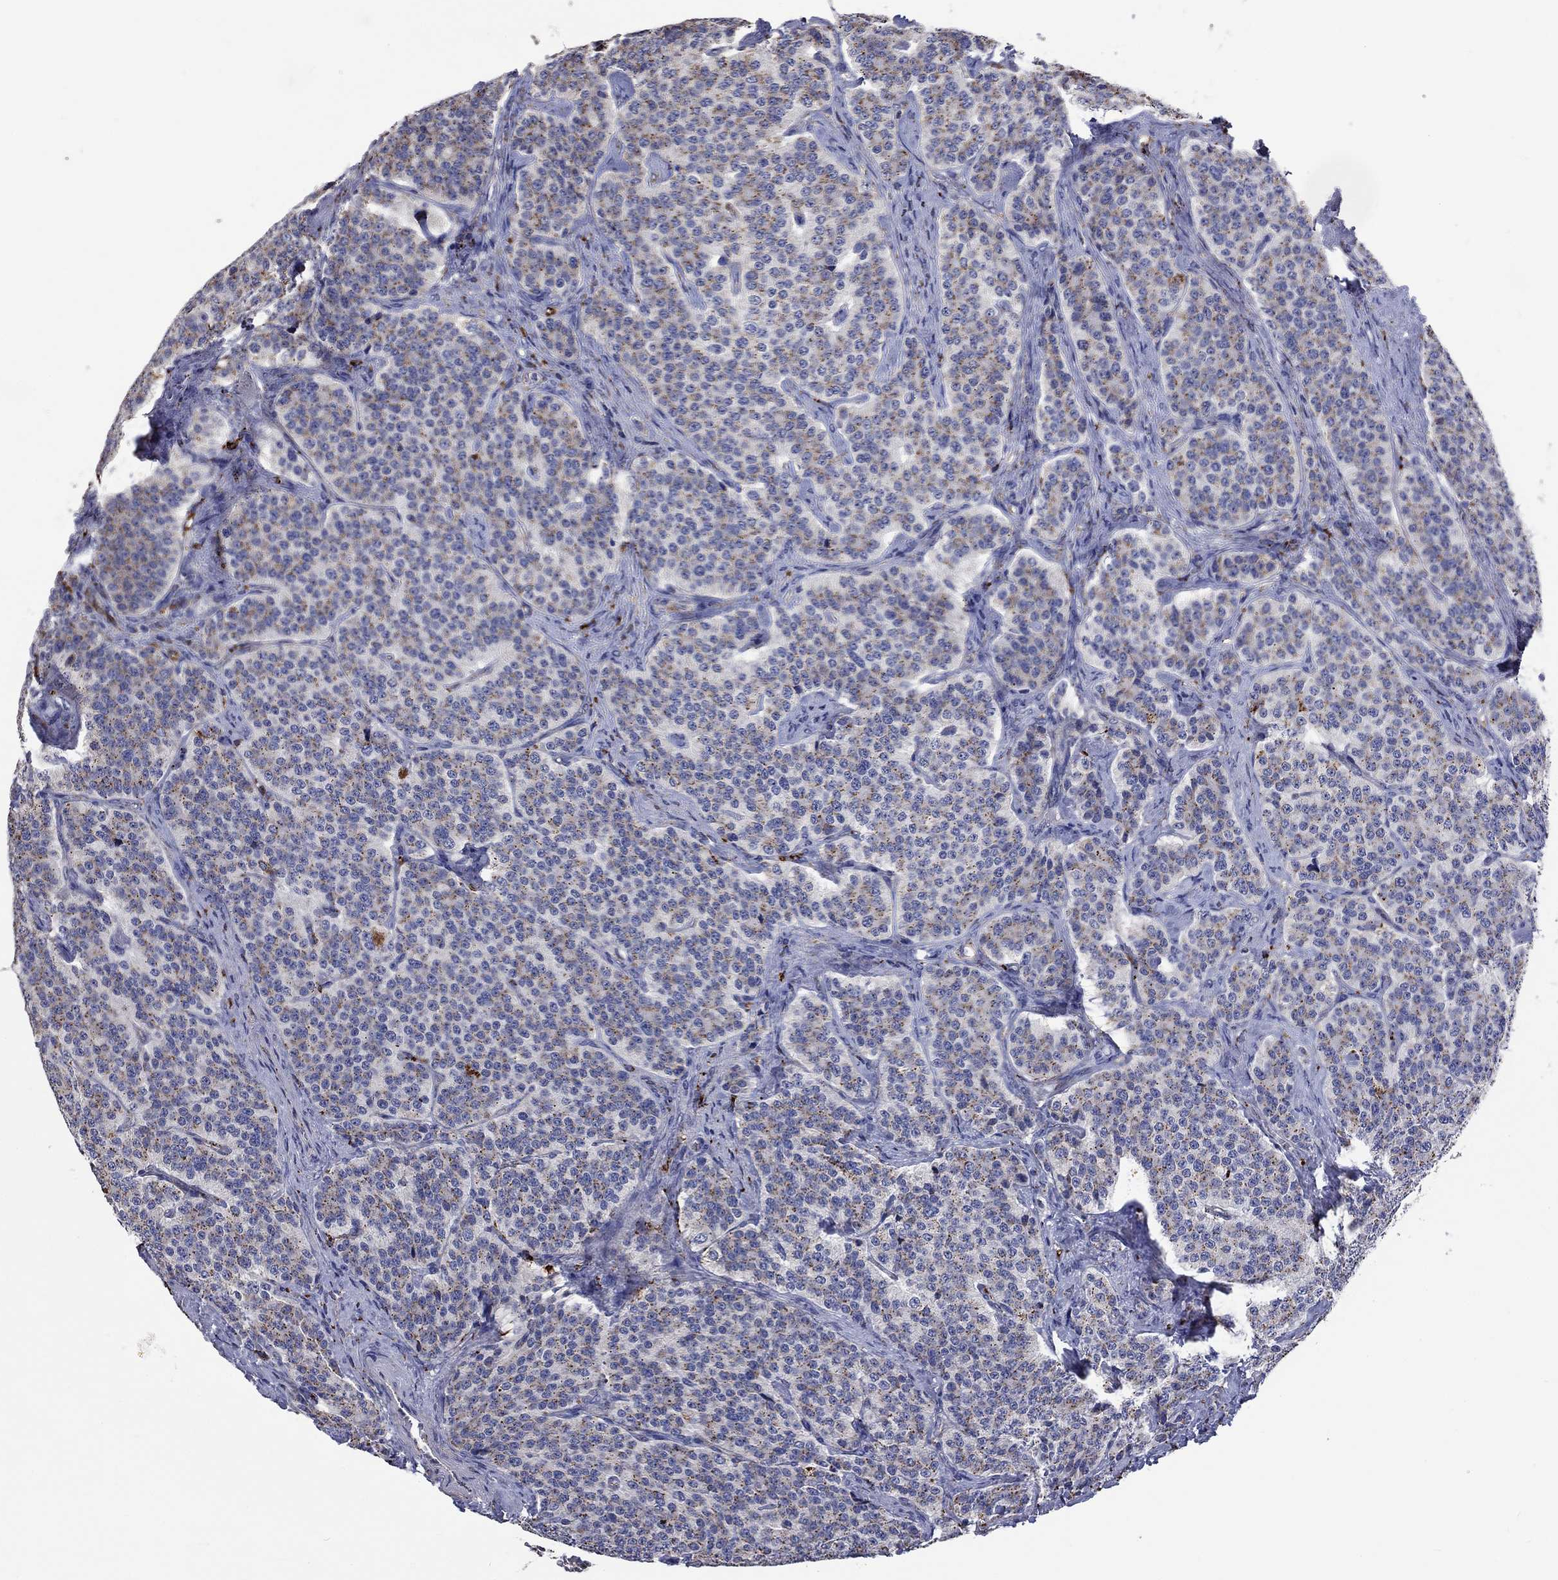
{"staining": {"intensity": "moderate", "quantity": ">75%", "location": "cytoplasmic/membranous"}, "tissue": "carcinoid", "cell_type": "Tumor cells", "image_type": "cancer", "snomed": [{"axis": "morphology", "description": "Carcinoid, malignant, NOS"}, {"axis": "topography", "description": "Small intestine"}], "caption": "High-power microscopy captured an immunohistochemistry photomicrograph of malignant carcinoid, revealing moderate cytoplasmic/membranous positivity in about >75% of tumor cells.", "gene": "CTSB", "patient": {"sex": "female", "age": 58}}